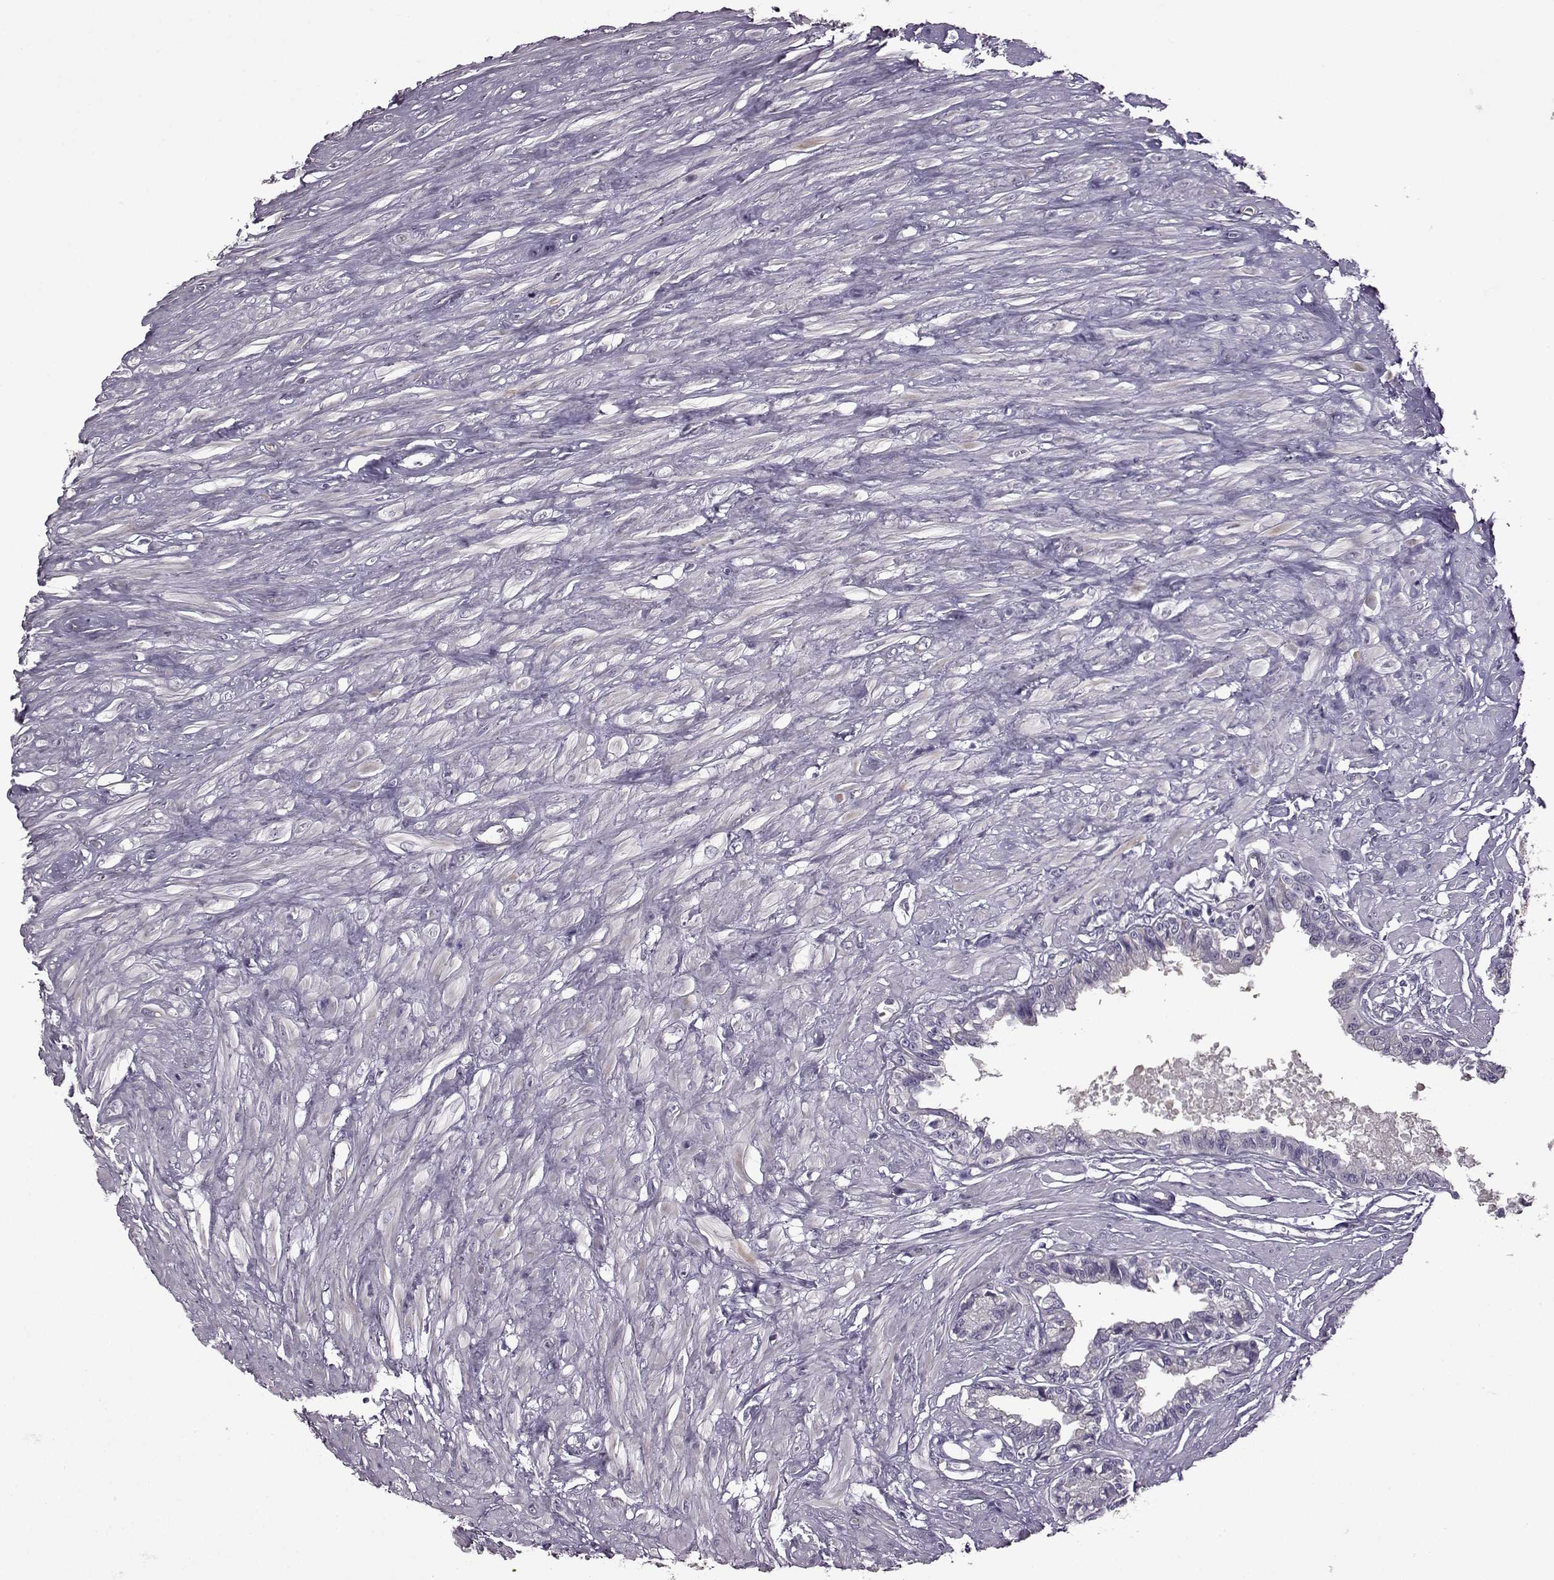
{"staining": {"intensity": "negative", "quantity": "none", "location": "none"}, "tissue": "seminal vesicle", "cell_type": "Glandular cells", "image_type": "normal", "snomed": [{"axis": "morphology", "description": "Normal tissue, NOS"}, {"axis": "morphology", "description": "Urothelial carcinoma, NOS"}, {"axis": "topography", "description": "Urinary bladder"}, {"axis": "topography", "description": "Seminal veicle"}], "caption": "Immunohistochemical staining of unremarkable seminal vesicle demonstrates no significant staining in glandular cells.", "gene": "EDDM3B", "patient": {"sex": "male", "age": 76}}